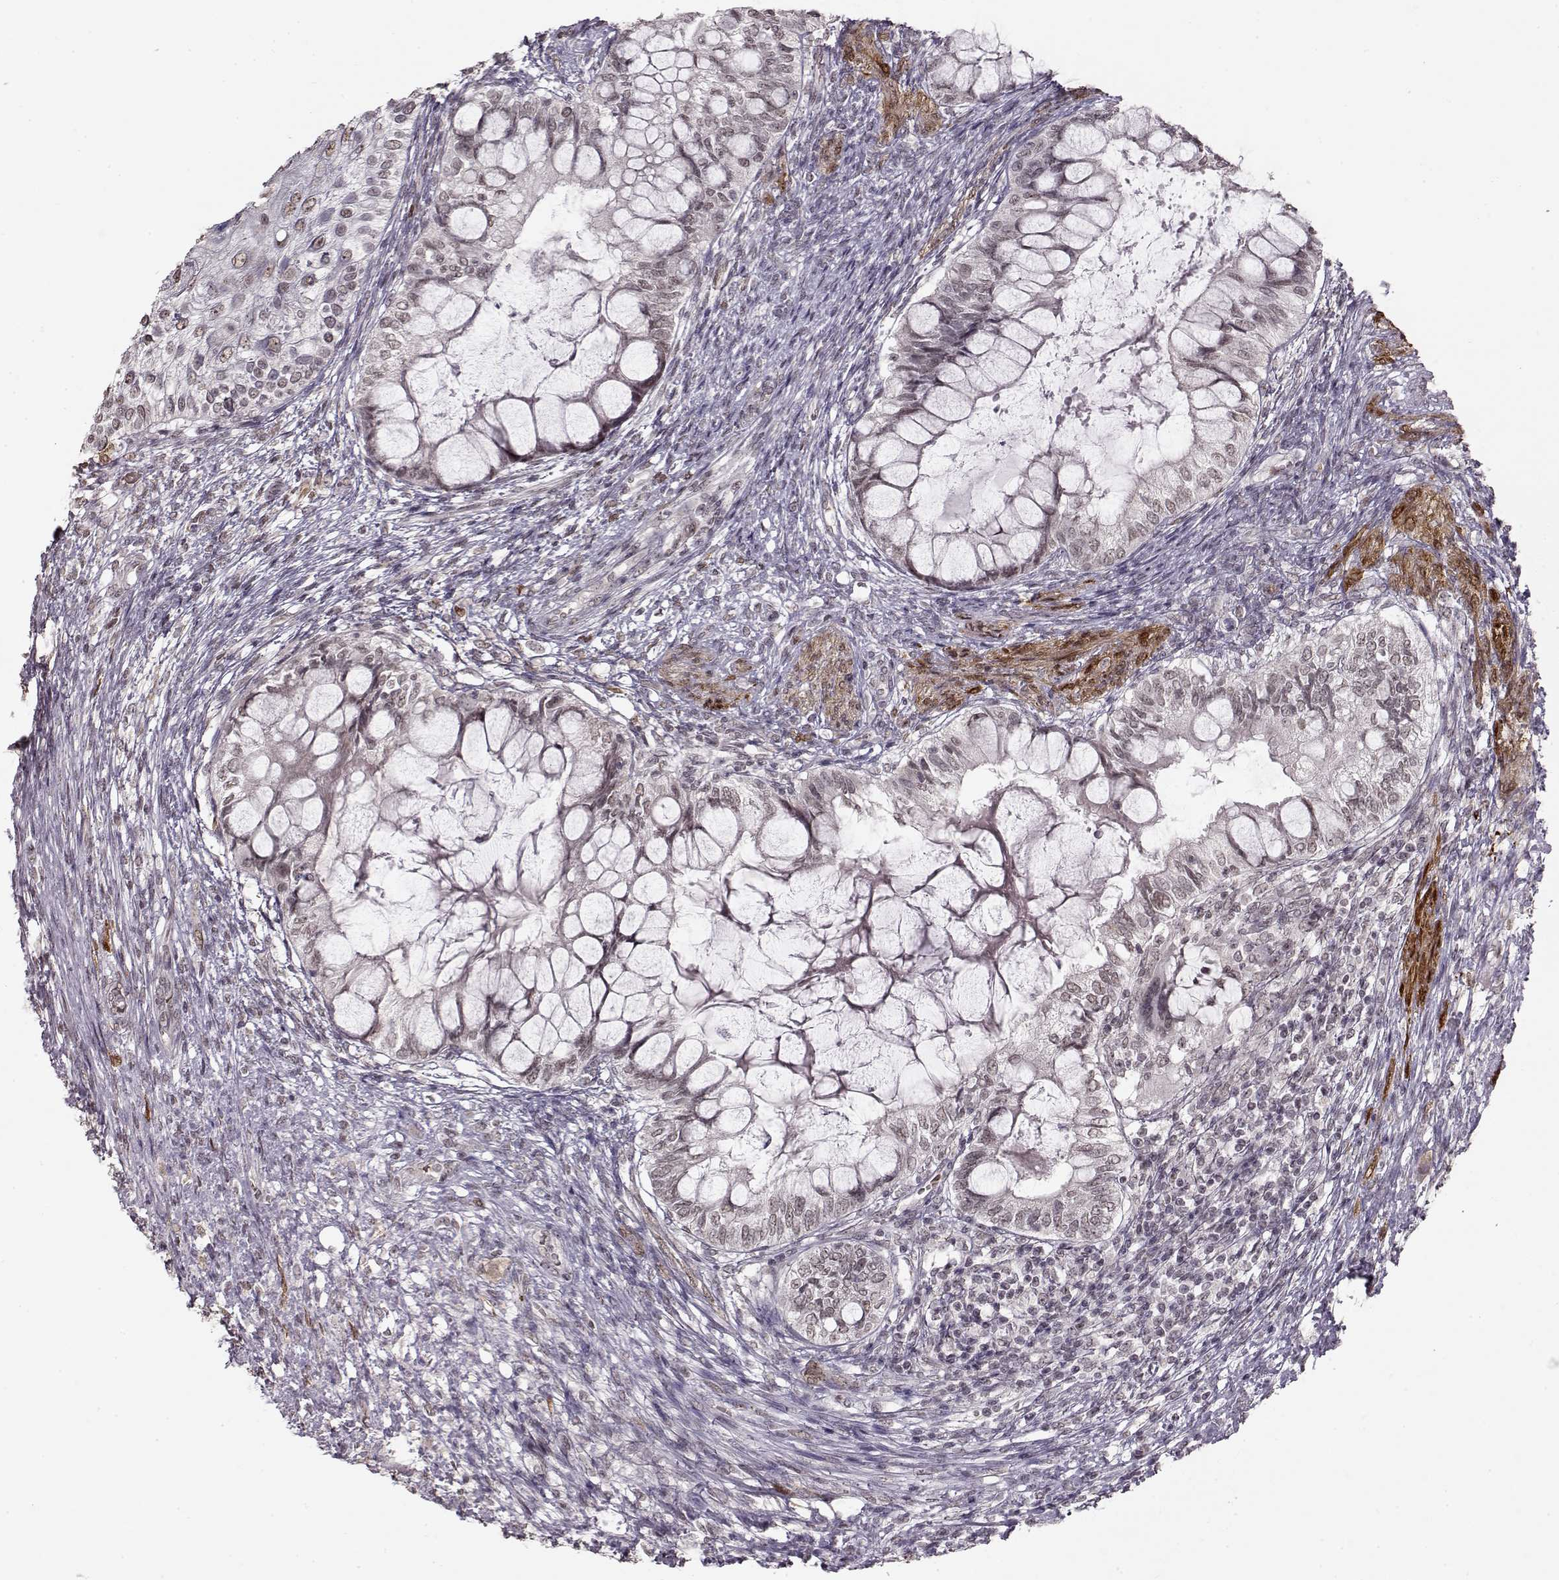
{"staining": {"intensity": "weak", "quantity": "<25%", "location": "nuclear"}, "tissue": "testis cancer", "cell_type": "Tumor cells", "image_type": "cancer", "snomed": [{"axis": "morphology", "description": "Seminoma, NOS"}, {"axis": "morphology", "description": "Carcinoma, Embryonal, NOS"}, {"axis": "topography", "description": "Testis"}], "caption": "A micrograph of human testis cancer is negative for staining in tumor cells.", "gene": "PCP4", "patient": {"sex": "male", "age": 41}}